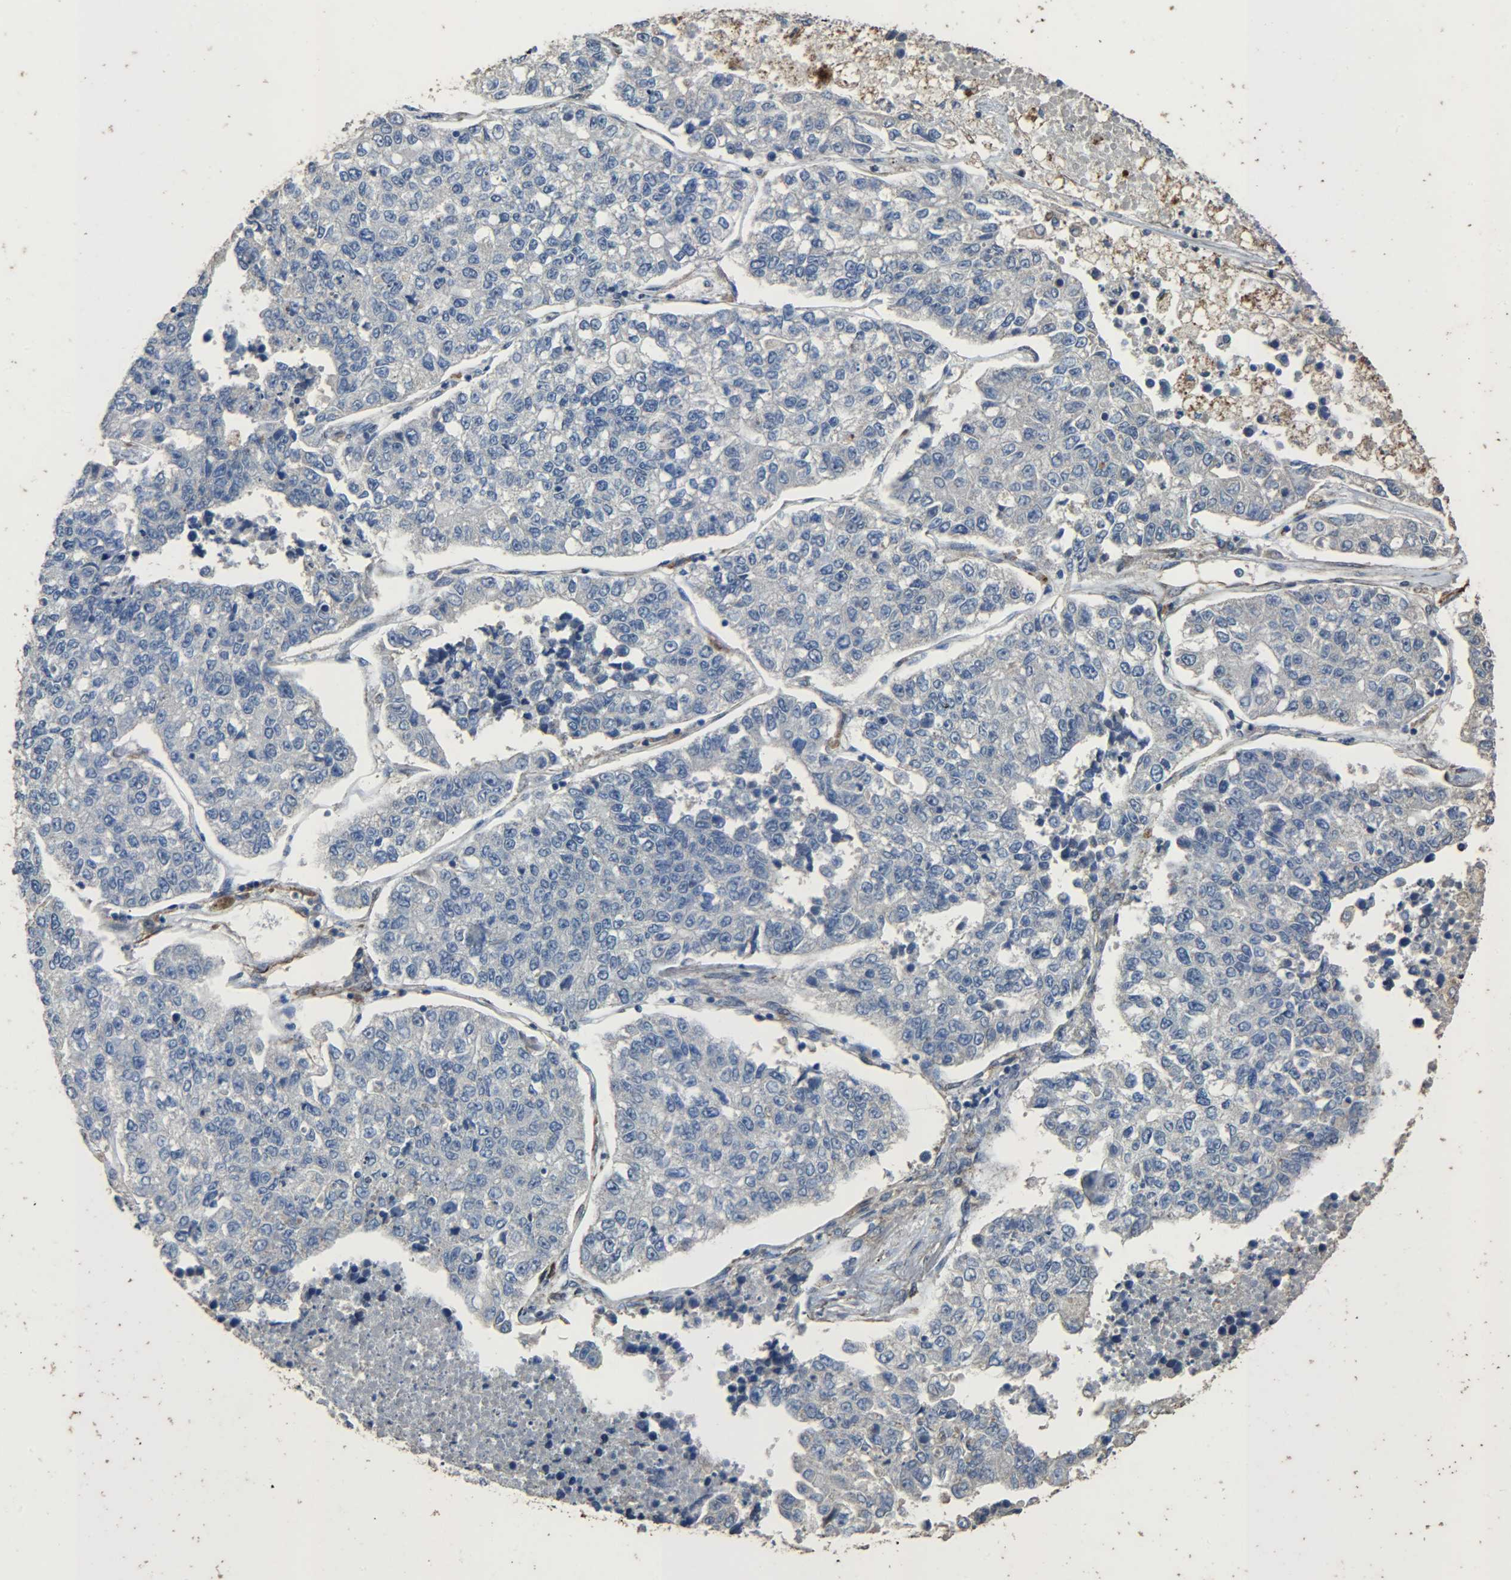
{"staining": {"intensity": "negative", "quantity": "none", "location": "none"}, "tissue": "lung cancer", "cell_type": "Tumor cells", "image_type": "cancer", "snomed": [{"axis": "morphology", "description": "Adenocarcinoma, NOS"}, {"axis": "topography", "description": "Lung"}], "caption": "DAB immunohistochemical staining of lung adenocarcinoma displays no significant positivity in tumor cells. (Brightfield microscopy of DAB immunohistochemistry (IHC) at high magnification).", "gene": "TPM4", "patient": {"sex": "male", "age": 49}}